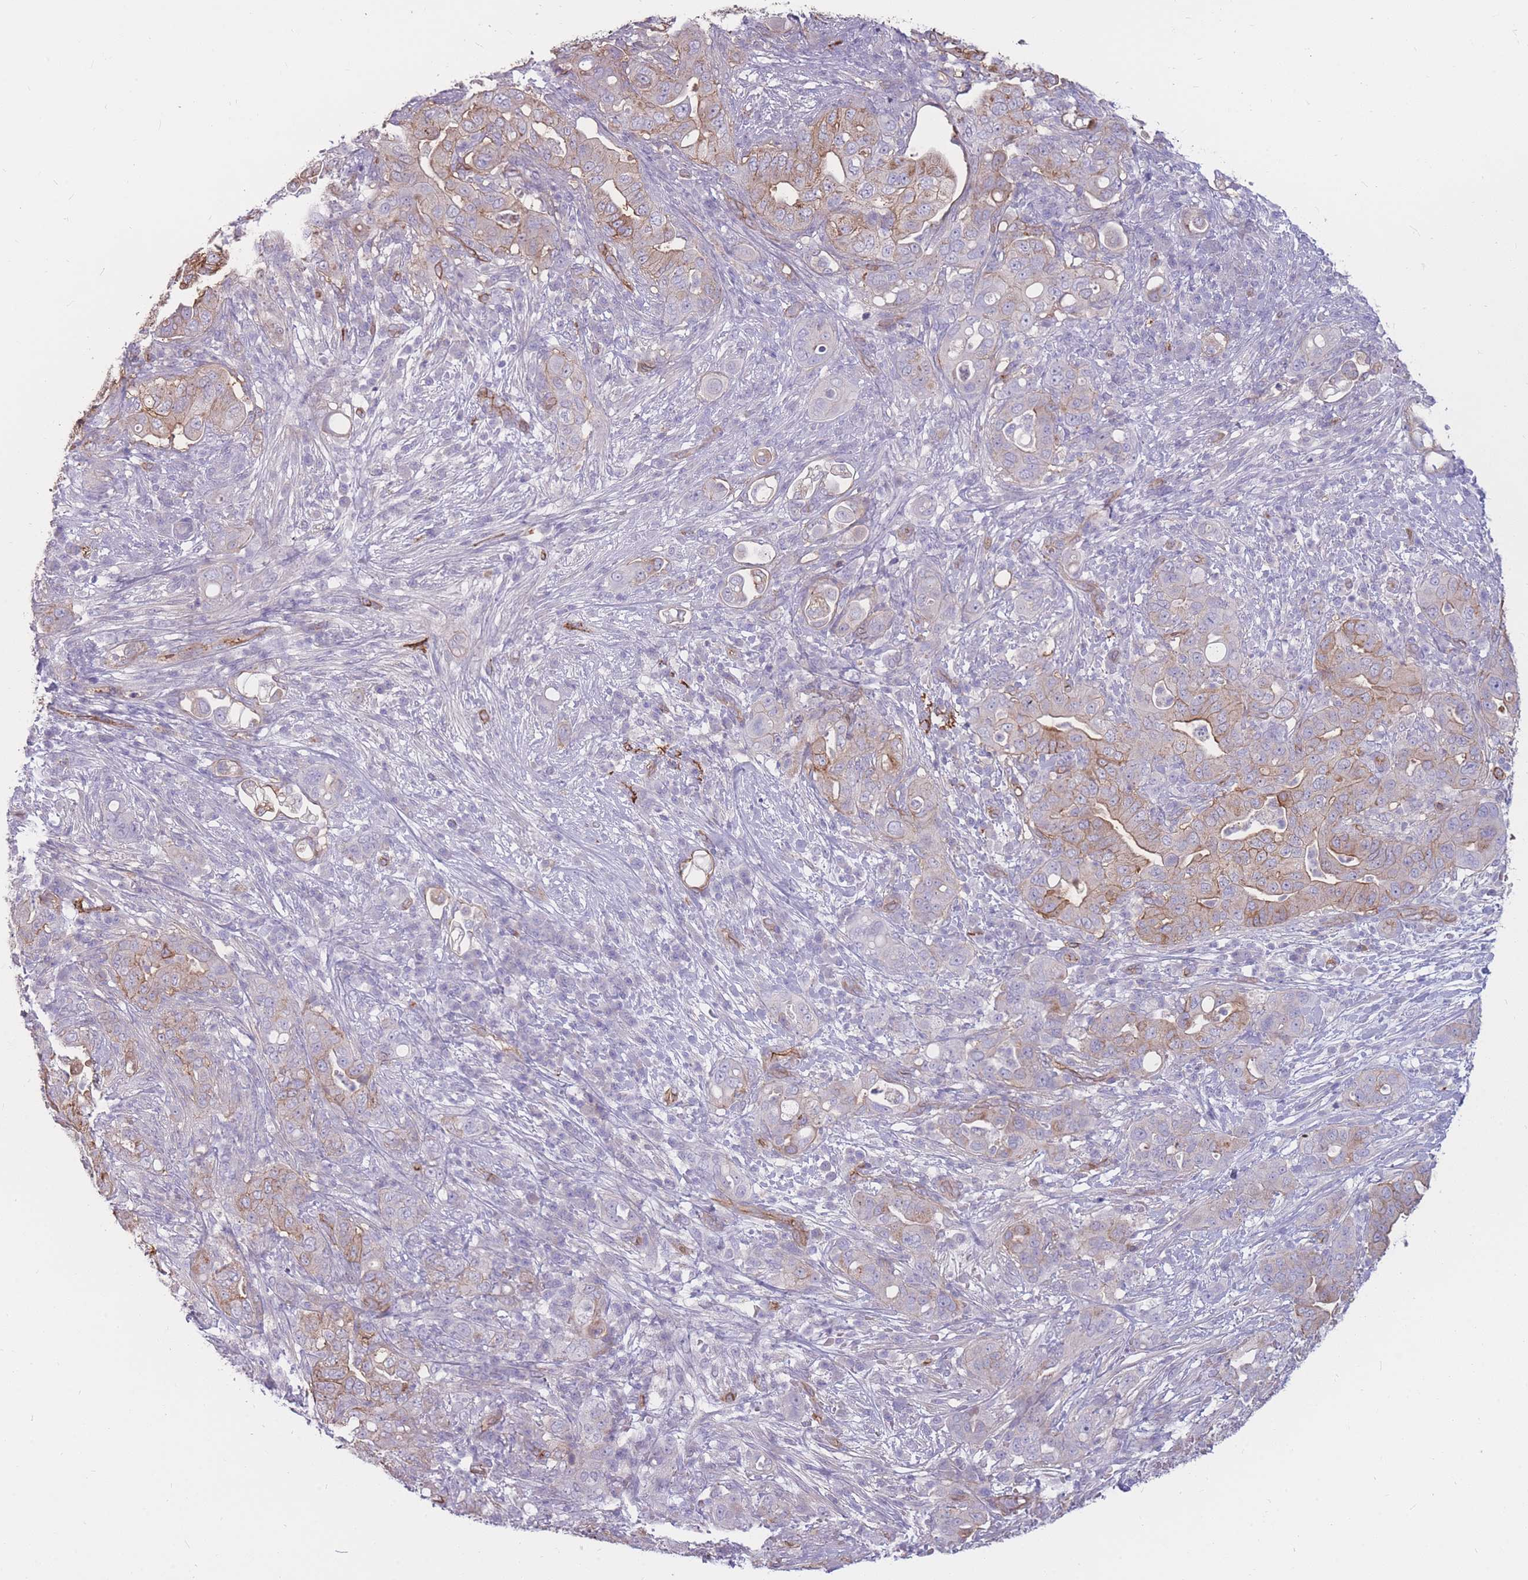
{"staining": {"intensity": "moderate", "quantity": "25%-75%", "location": "cytoplasmic/membranous"}, "tissue": "pancreatic cancer", "cell_type": "Tumor cells", "image_type": "cancer", "snomed": [{"axis": "morphology", "description": "Normal tissue, NOS"}, {"axis": "morphology", "description": "Adenocarcinoma, NOS"}, {"axis": "topography", "description": "Lymph node"}, {"axis": "topography", "description": "Pancreas"}], "caption": "Human pancreatic adenocarcinoma stained with a brown dye demonstrates moderate cytoplasmic/membranous positive expression in approximately 25%-75% of tumor cells.", "gene": "GNA11", "patient": {"sex": "female", "age": 67}}